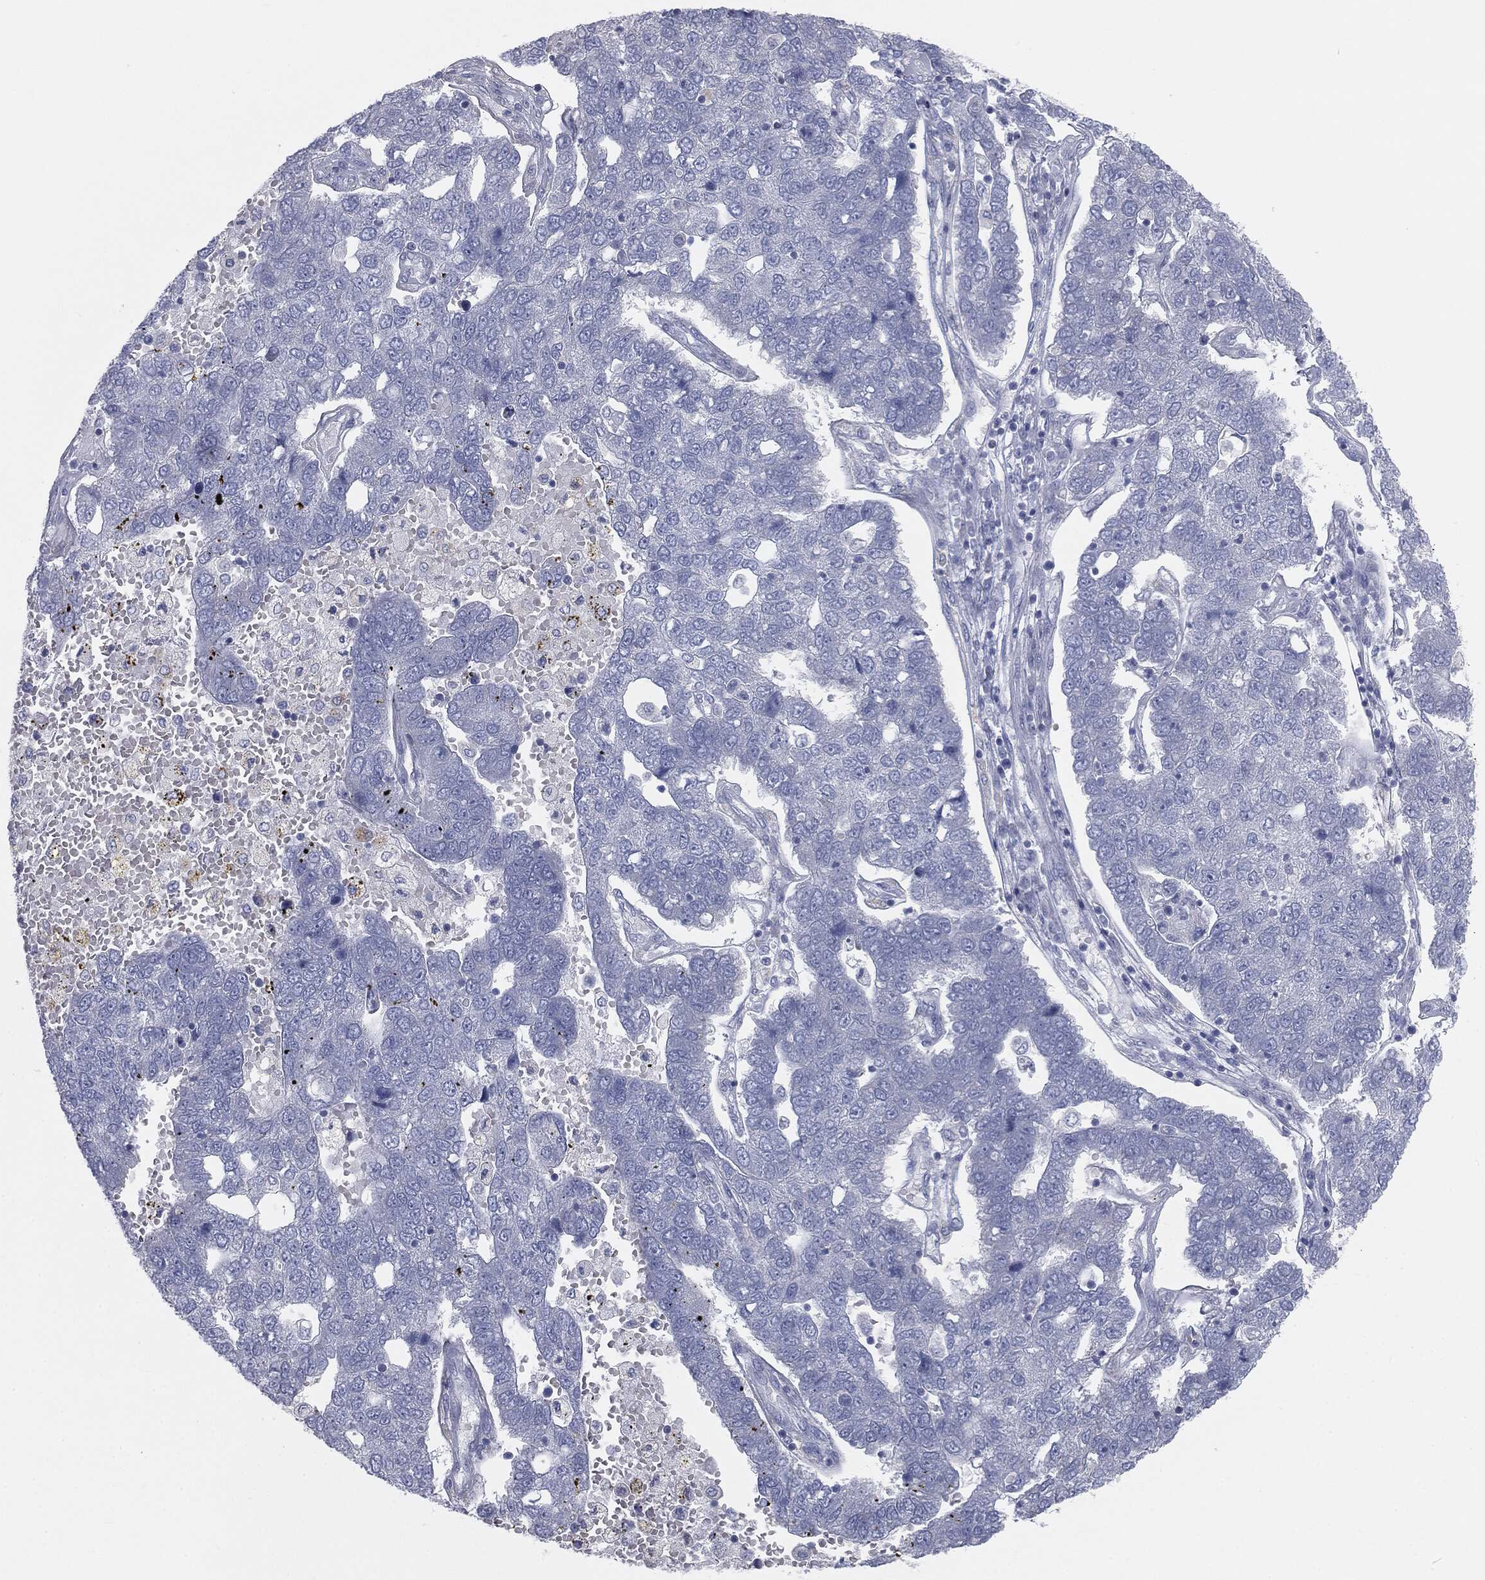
{"staining": {"intensity": "negative", "quantity": "none", "location": "none"}, "tissue": "pancreatic cancer", "cell_type": "Tumor cells", "image_type": "cancer", "snomed": [{"axis": "morphology", "description": "Adenocarcinoma, NOS"}, {"axis": "topography", "description": "Pancreas"}], "caption": "Protein analysis of pancreatic cancer (adenocarcinoma) exhibits no significant positivity in tumor cells.", "gene": "CAV3", "patient": {"sex": "female", "age": 61}}